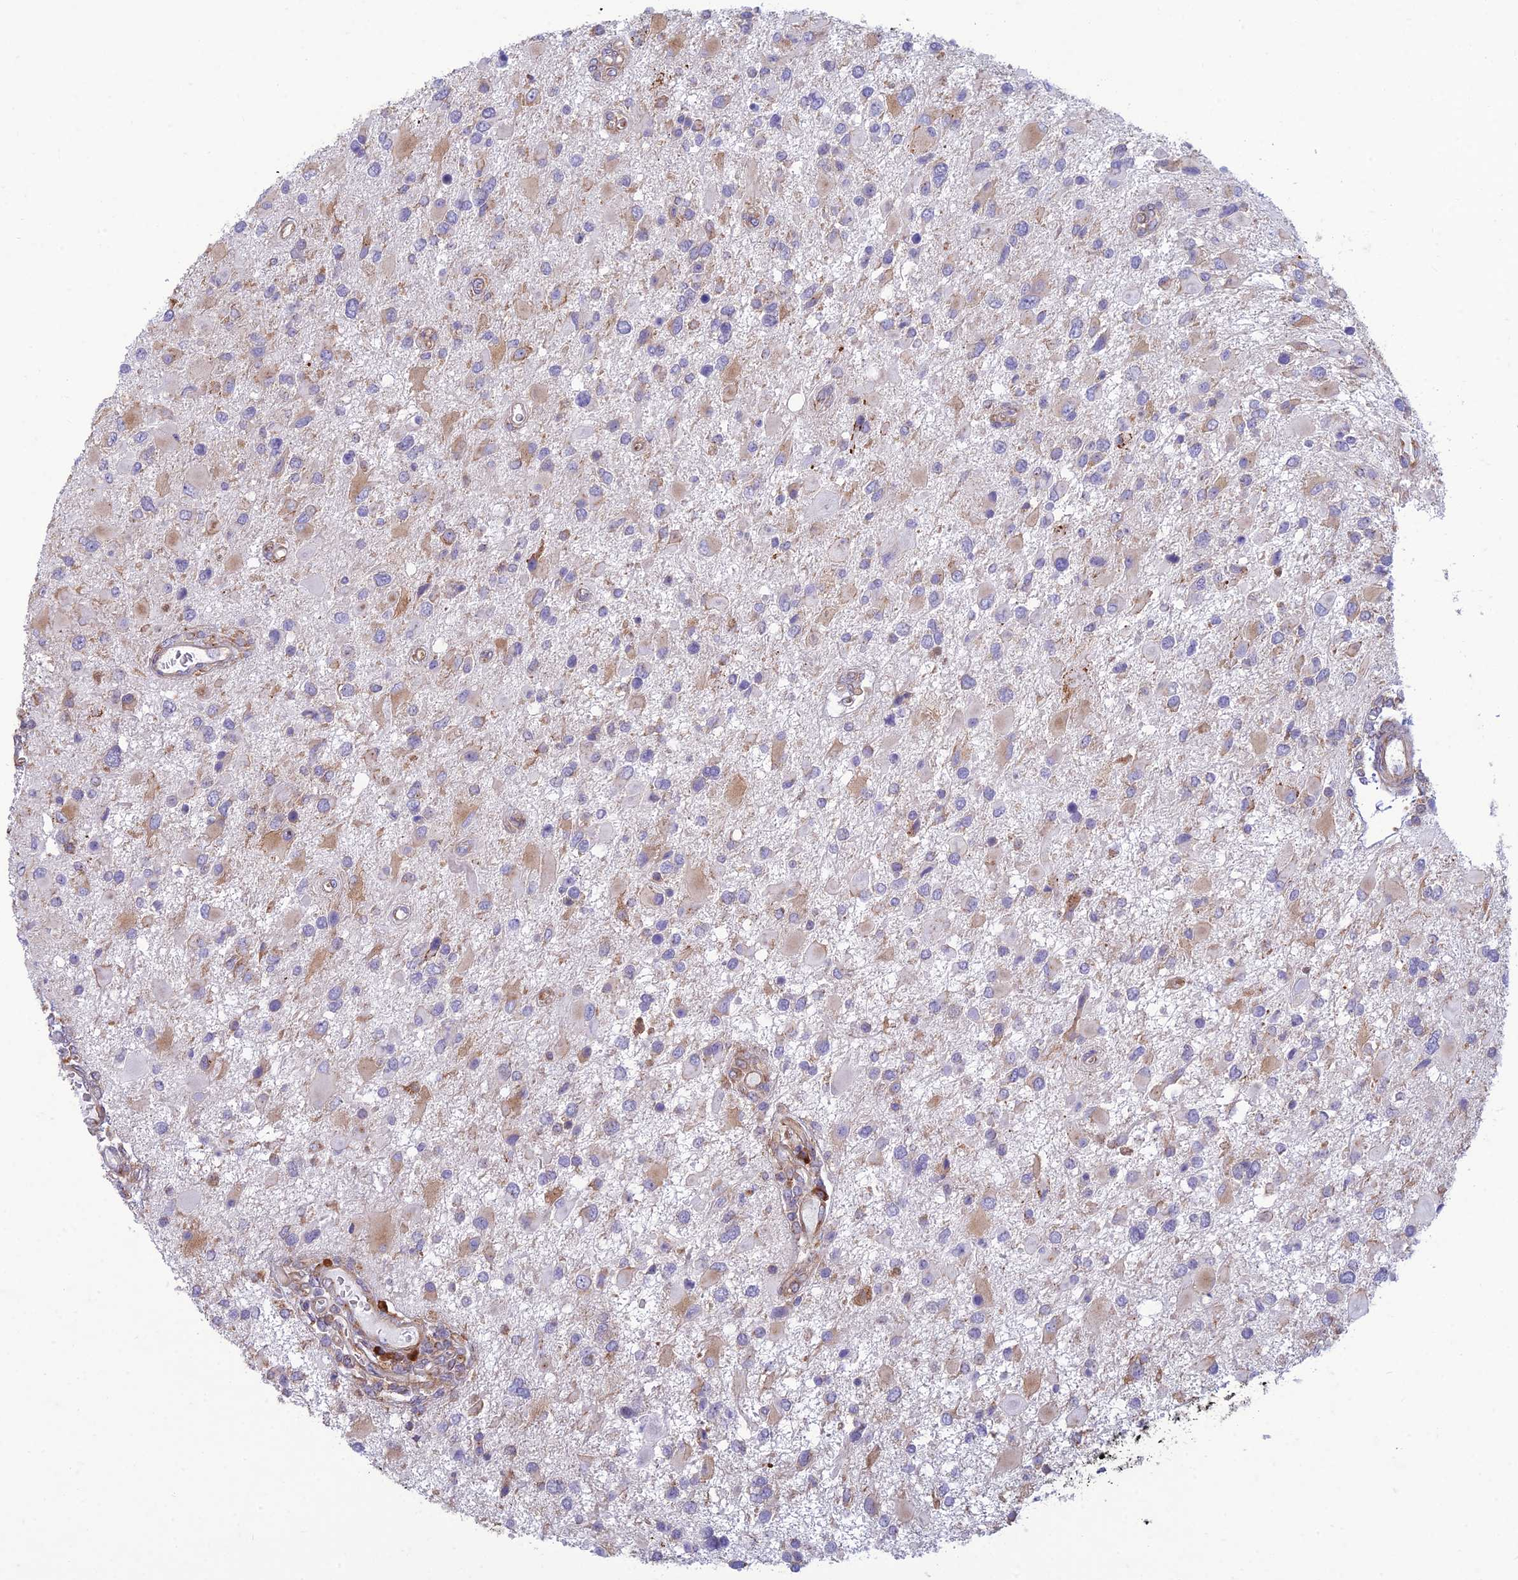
{"staining": {"intensity": "weak", "quantity": "25%-75%", "location": "cytoplasmic/membranous"}, "tissue": "glioma", "cell_type": "Tumor cells", "image_type": "cancer", "snomed": [{"axis": "morphology", "description": "Glioma, malignant, High grade"}, {"axis": "topography", "description": "Brain"}], "caption": "Weak cytoplasmic/membranous expression is identified in about 25%-75% of tumor cells in malignant glioma (high-grade). The protein of interest is stained brown, and the nuclei are stained in blue (DAB IHC with brightfield microscopy, high magnification).", "gene": "RPL17-C18orf32", "patient": {"sex": "male", "age": 53}}